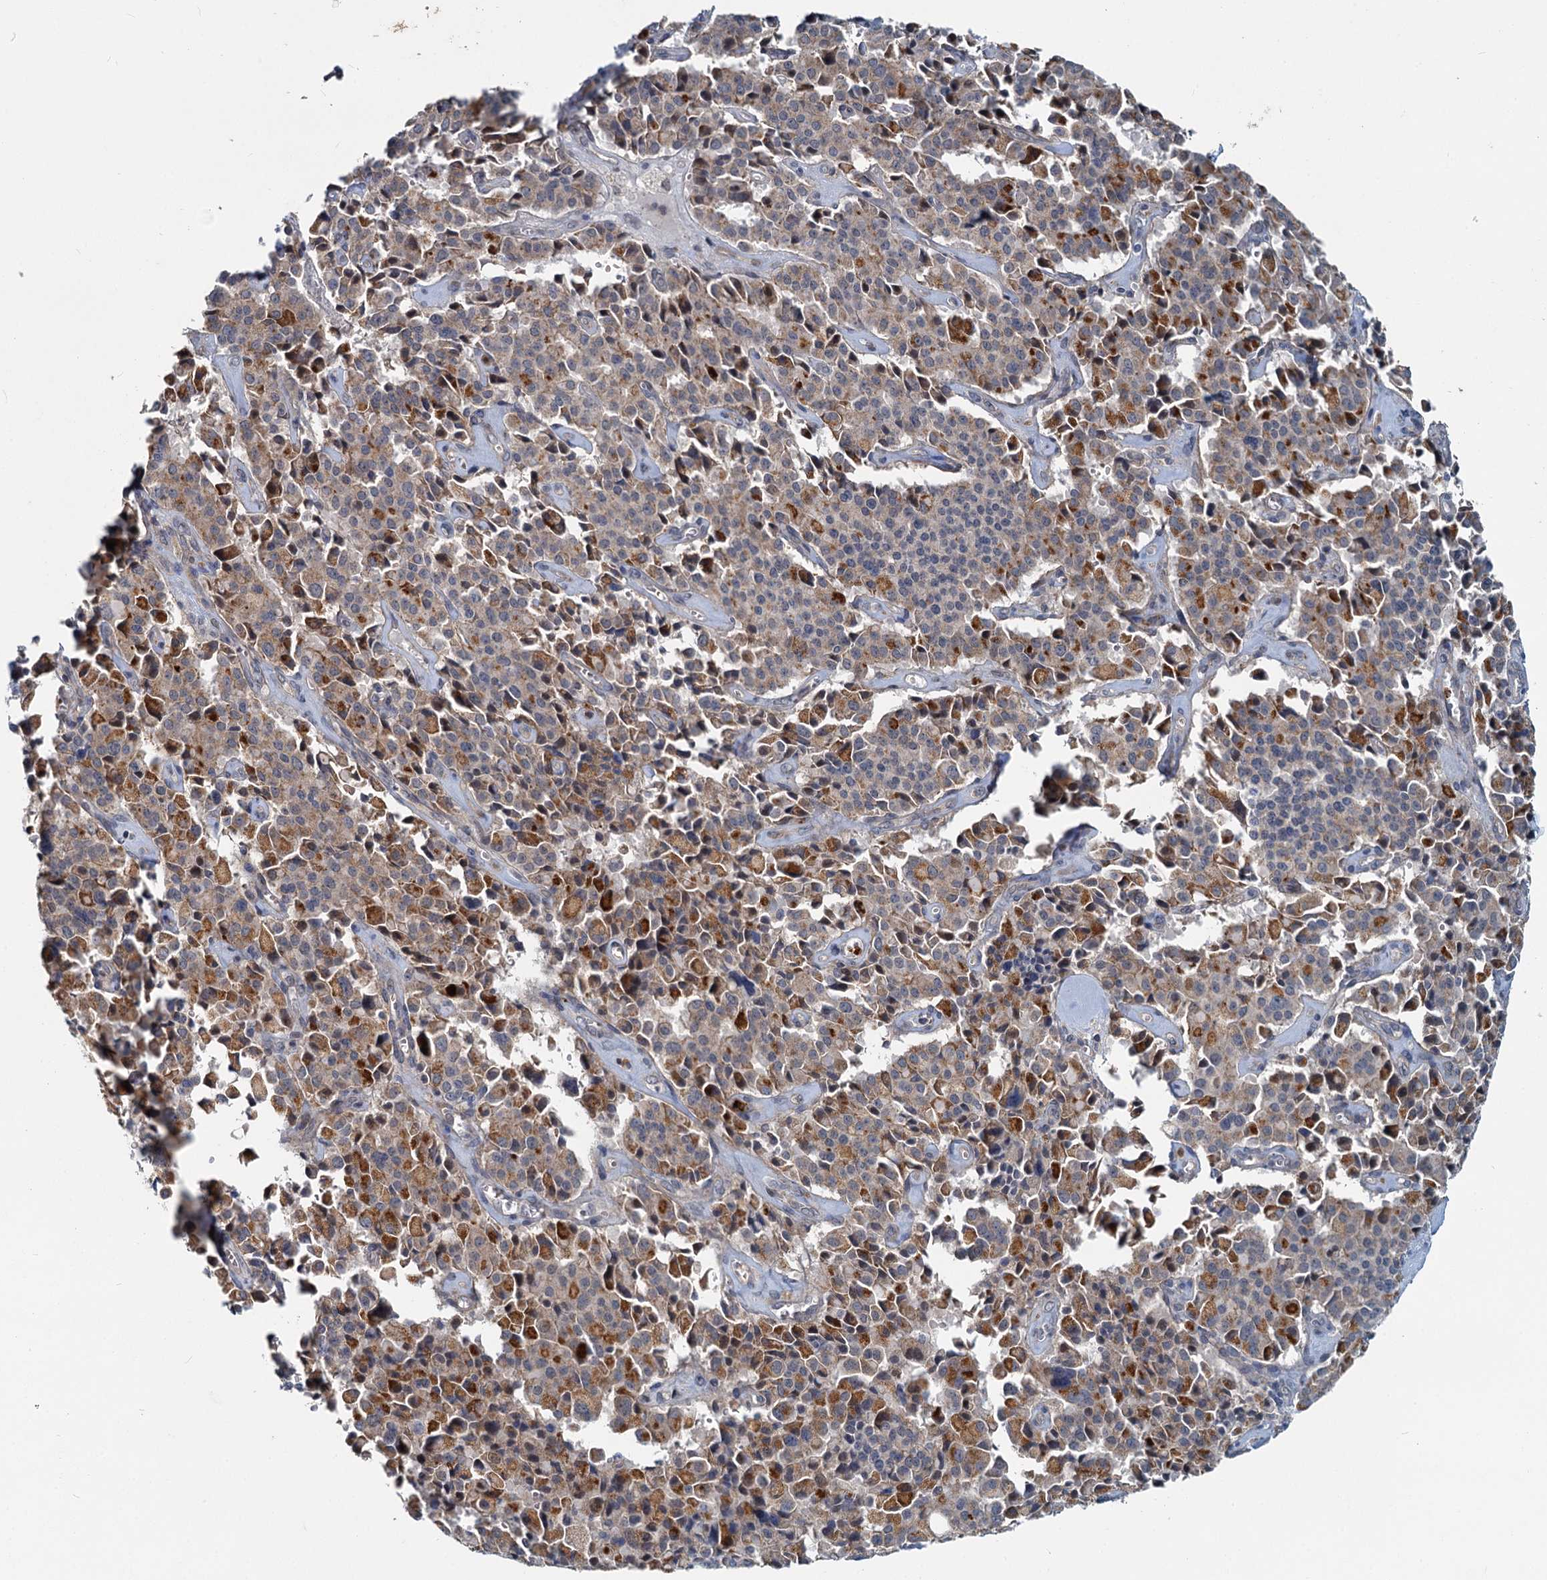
{"staining": {"intensity": "moderate", "quantity": "25%-75%", "location": "cytoplasmic/membranous"}, "tissue": "pancreatic cancer", "cell_type": "Tumor cells", "image_type": "cancer", "snomed": [{"axis": "morphology", "description": "Adenocarcinoma, NOS"}, {"axis": "topography", "description": "Pancreas"}], "caption": "Adenocarcinoma (pancreatic) tissue displays moderate cytoplasmic/membranous expression in approximately 25%-75% of tumor cells", "gene": "ADCY2", "patient": {"sex": "male", "age": 65}}